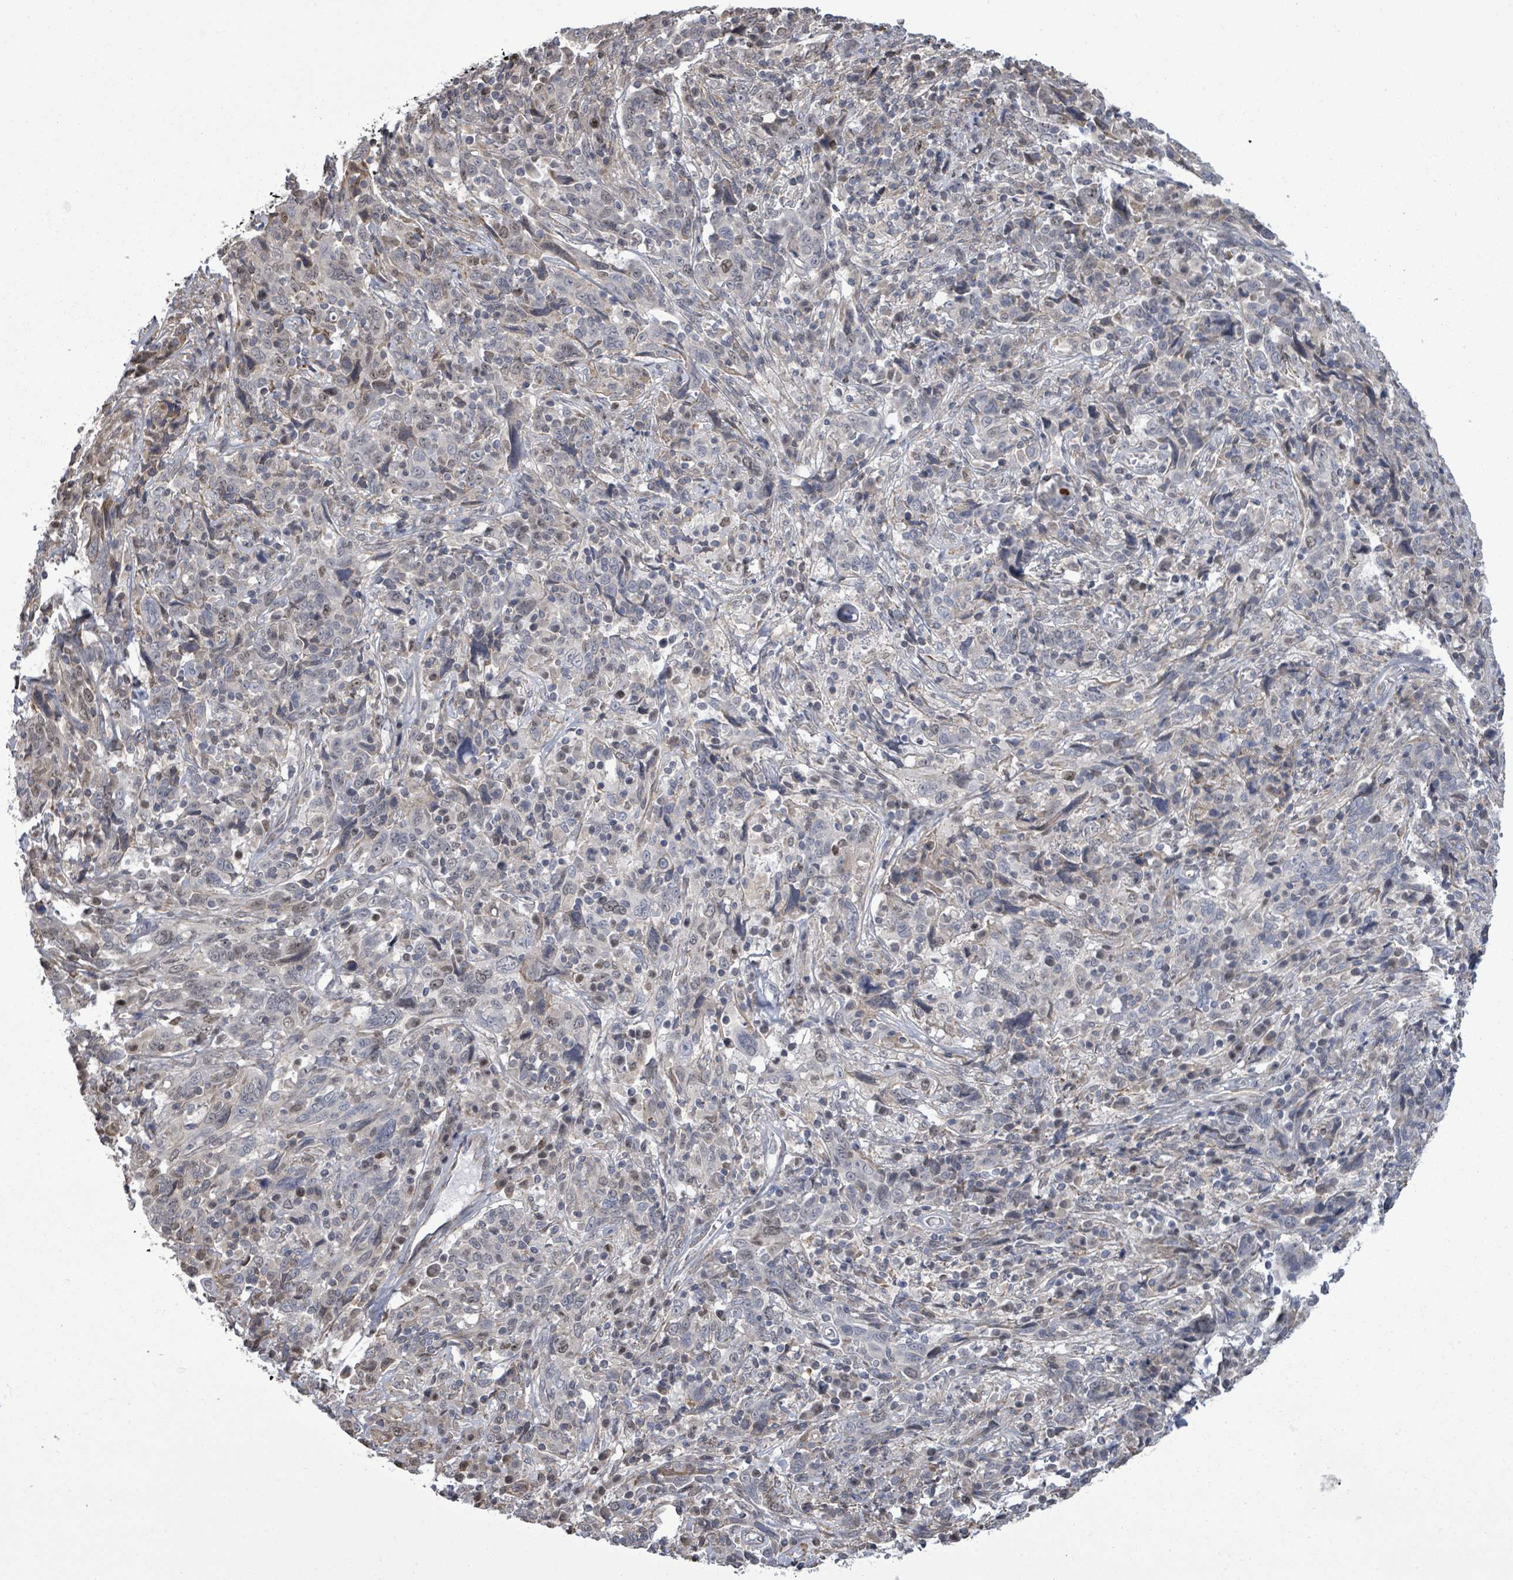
{"staining": {"intensity": "moderate", "quantity": "<25%", "location": "nuclear"}, "tissue": "cervical cancer", "cell_type": "Tumor cells", "image_type": "cancer", "snomed": [{"axis": "morphology", "description": "Squamous cell carcinoma, NOS"}, {"axis": "topography", "description": "Cervix"}], "caption": "Cervical cancer (squamous cell carcinoma) tissue displays moderate nuclear expression in approximately <25% of tumor cells", "gene": "PAPSS1", "patient": {"sex": "female", "age": 46}}